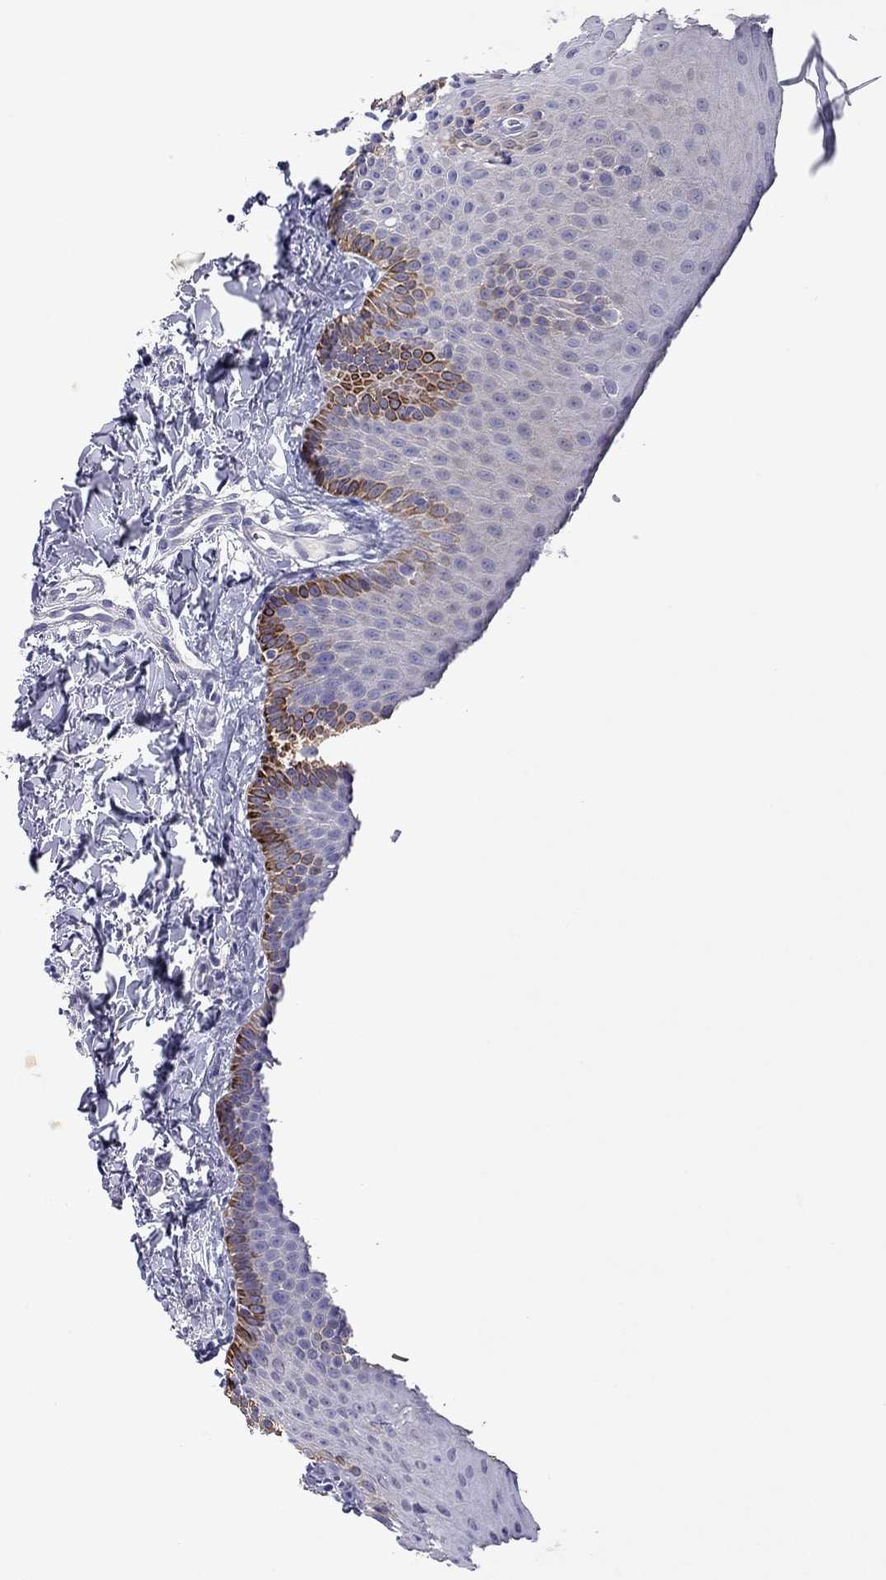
{"staining": {"intensity": "strong", "quantity": "<25%", "location": "cytoplasmic/membranous"}, "tissue": "oral mucosa", "cell_type": "Squamous epithelial cells", "image_type": "normal", "snomed": [{"axis": "morphology", "description": "Normal tissue, NOS"}, {"axis": "topography", "description": "Oral tissue"}], "caption": "Normal oral mucosa shows strong cytoplasmic/membranous positivity in approximately <25% of squamous epithelial cells, visualized by immunohistochemistry.", "gene": "CAPNS2", "patient": {"sex": "female", "age": 43}}